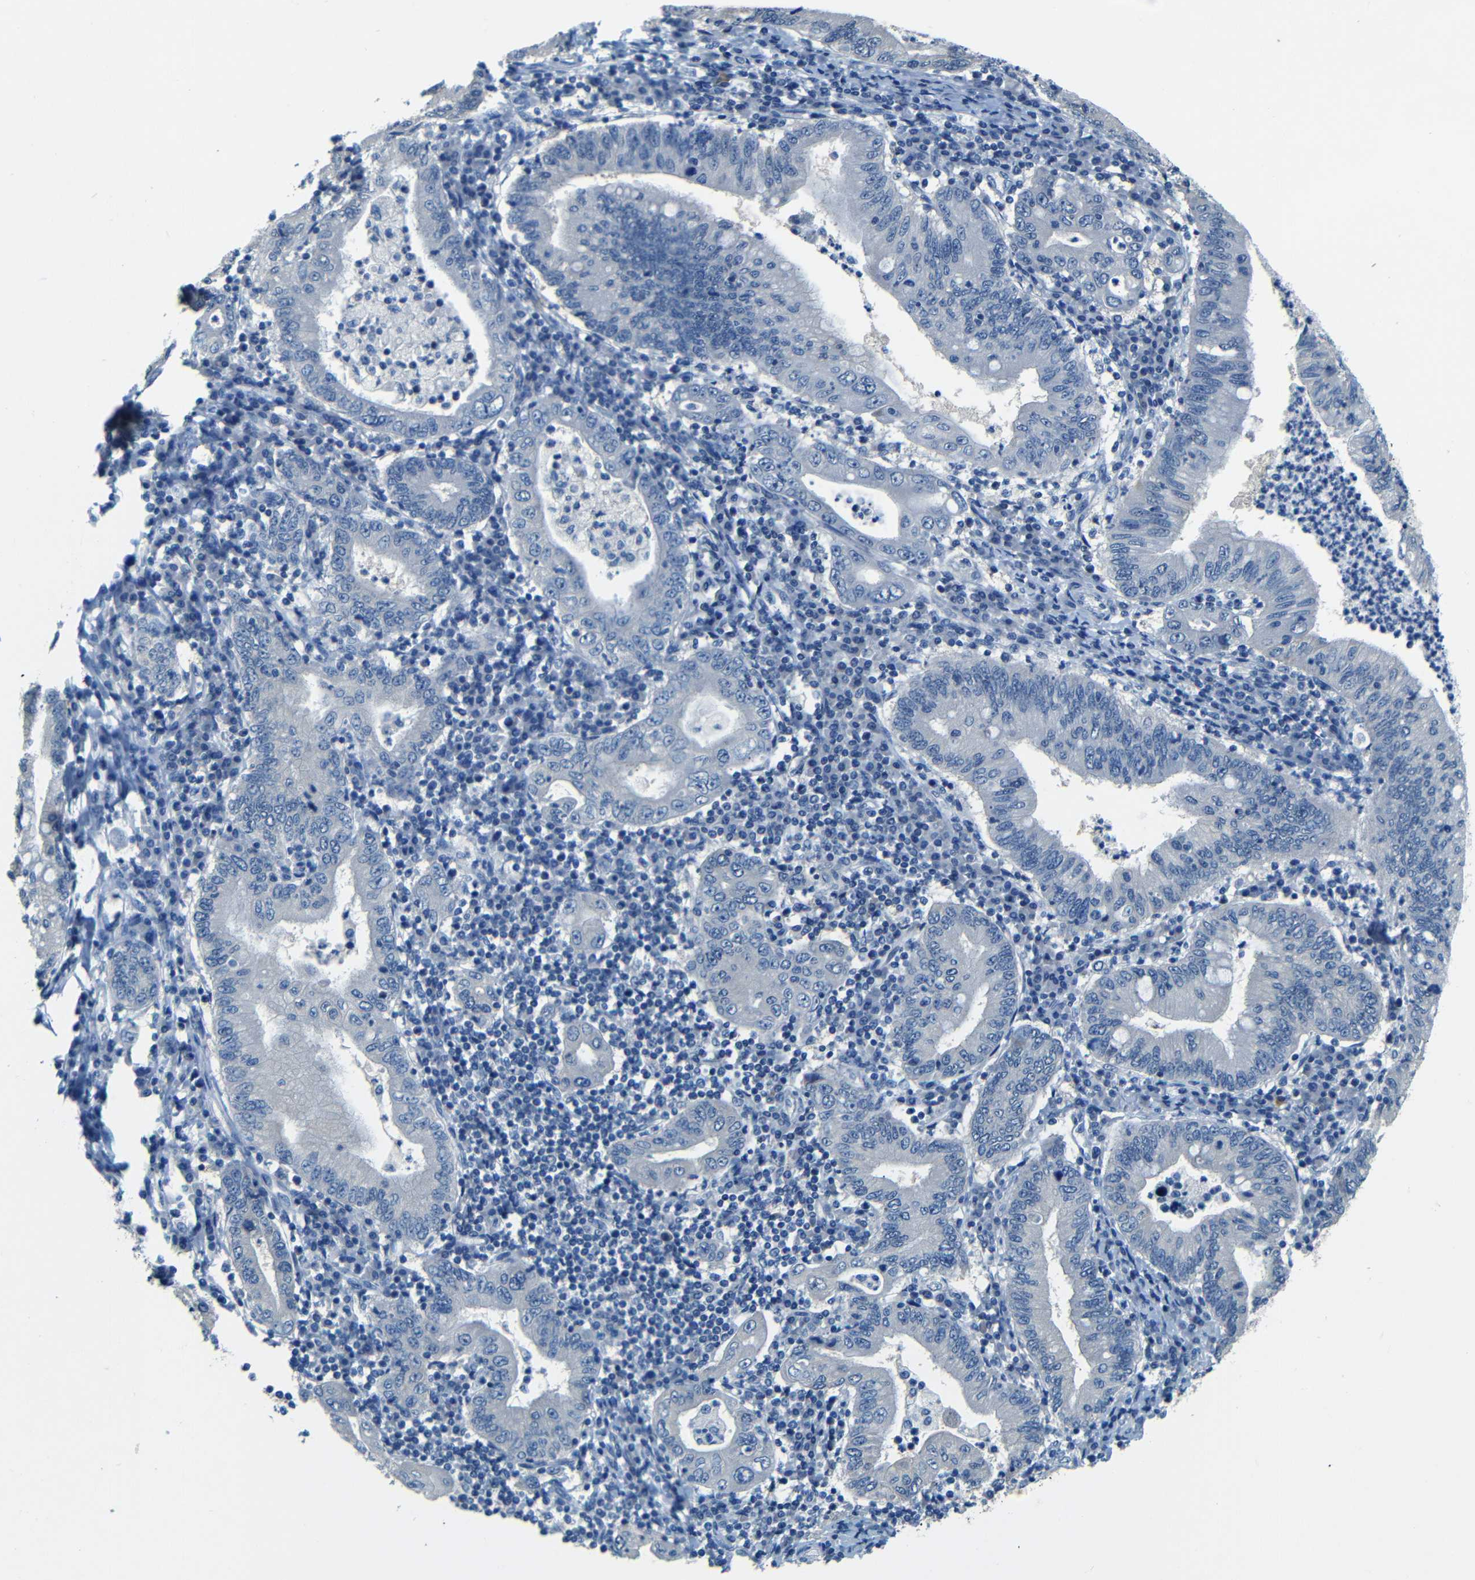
{"staining": {"intensity": "negative", "quantity": "none", "location": "none"}, "tissue": "stomach cancer", "cell_type": "Tumor cells", "image_type": "cancer", "snomed": [{"axis": "morphology", "description": "Normal tissue, NOS"}, {"axis": "morphology", "description": "Adenocarcinoma, NOS"}, {"axis": "topography", "description": "Esophagus"}, {"axis": "topography", "description": "Stomach, upper"}, {"axis": "topography", "description": "Peripheral nerve tissue"}], "caption": "Immunohistochemistry (IHC) micrograph of human adenocarcinoma (stomach) stained for a protein (brown), which exhibits no staining in tumor cells. (DAB IHC, high magnification).", "gene": "ZMAT1", "patient": {"sex": "male", "age": 62}}